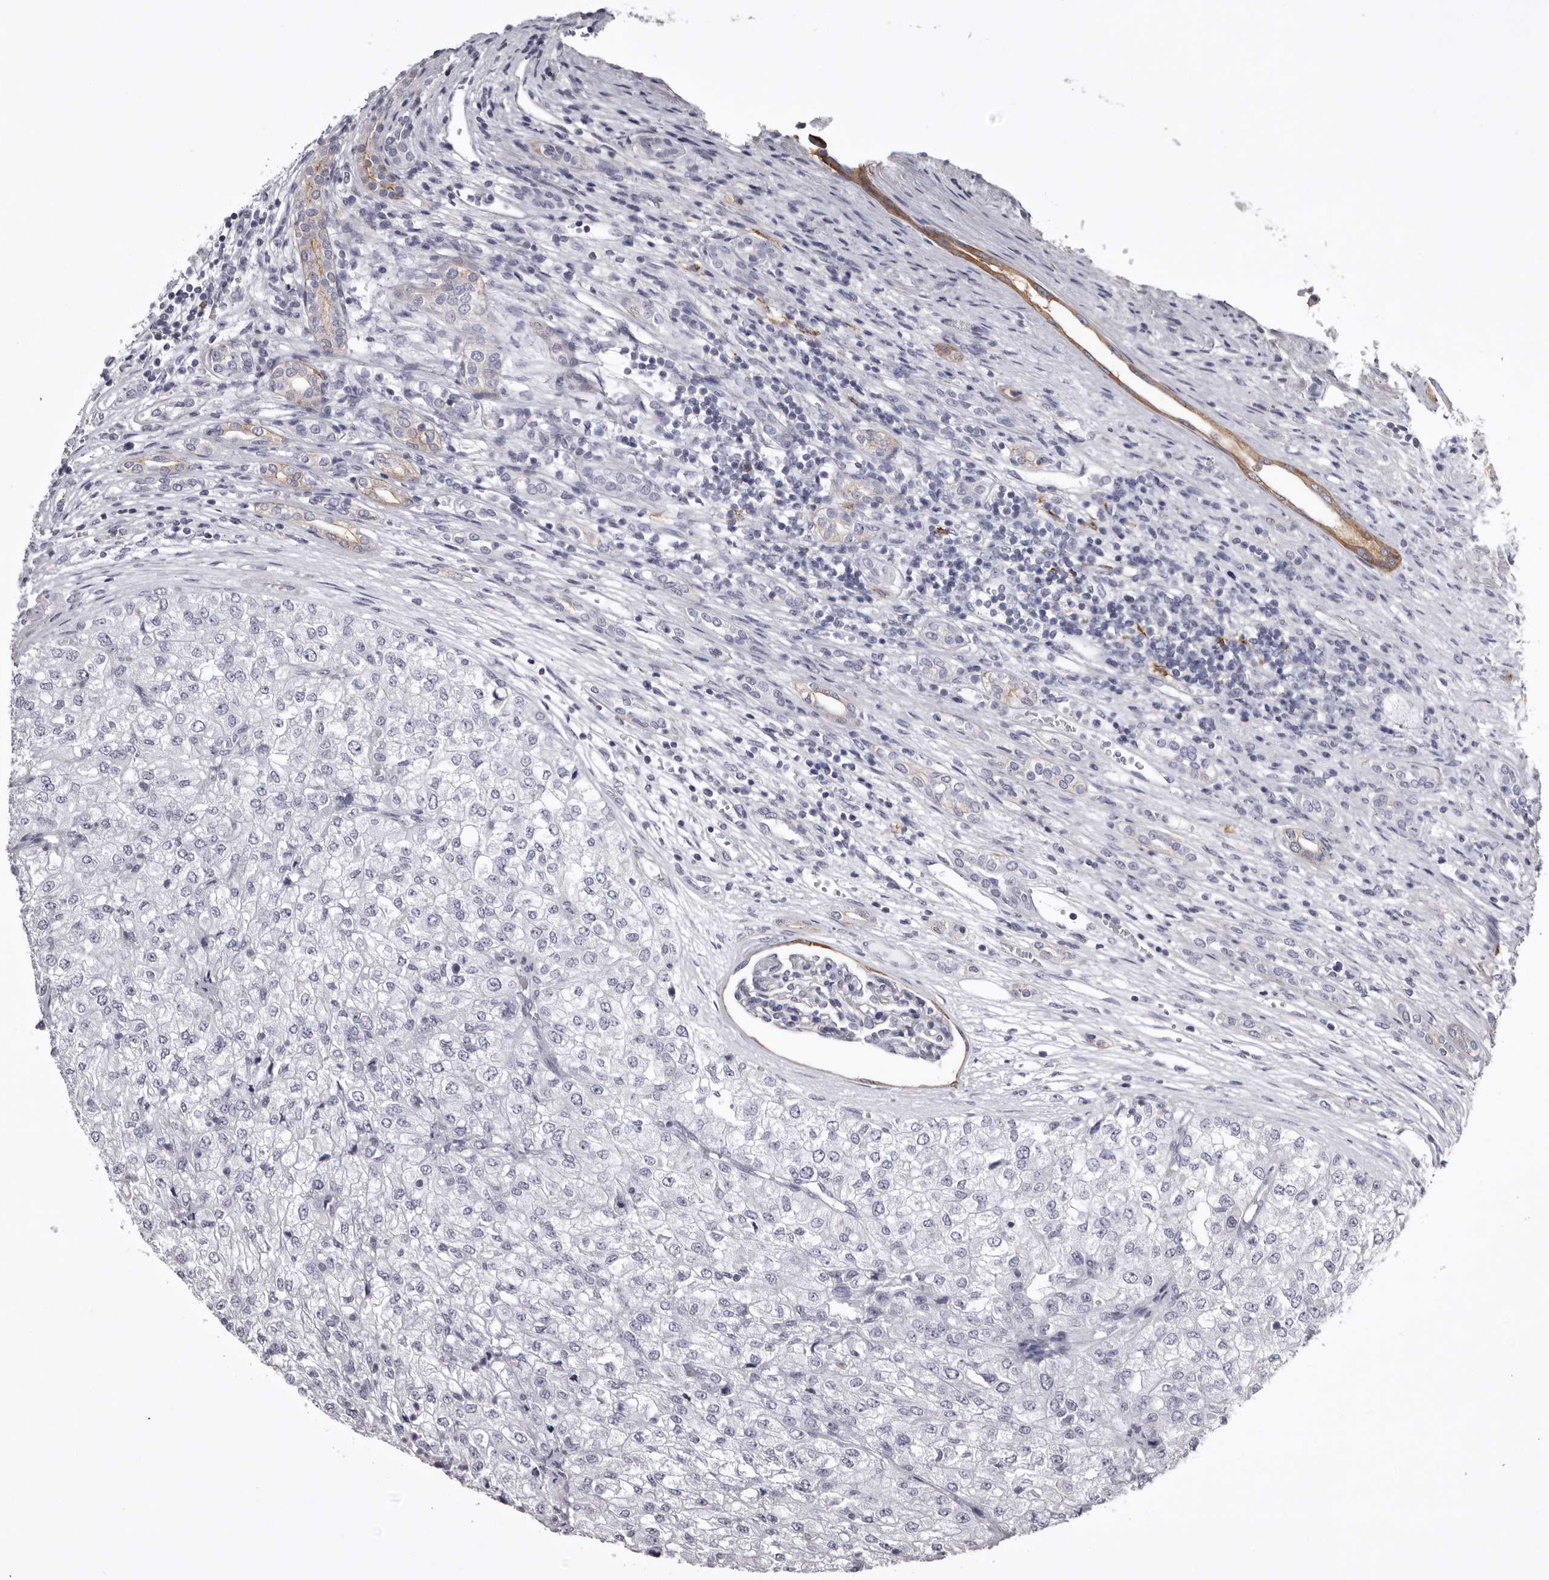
{"staining": {"intensity": "negative", "quantity": "none", "location": "none"}, "tissue": "renal cancer", "cell_type": "Tumor cells", "image_type": "cancer", "snomed": [{"axis": "morphology", "description": "Adenocarcinoma, NOS"}, {"axis": "topography", "description": "Kidney"}], "caption": "An IHC image of renal cancer (adenocarcinoma) is shown. There is no staining in tumor cells of renal cancer (adenocarcinoma). (Brightfield microscopy of DAB immunohistochemistry at high magnification).", "gene": "LAD1", "patient": {"sex": "female", "age": 54}}